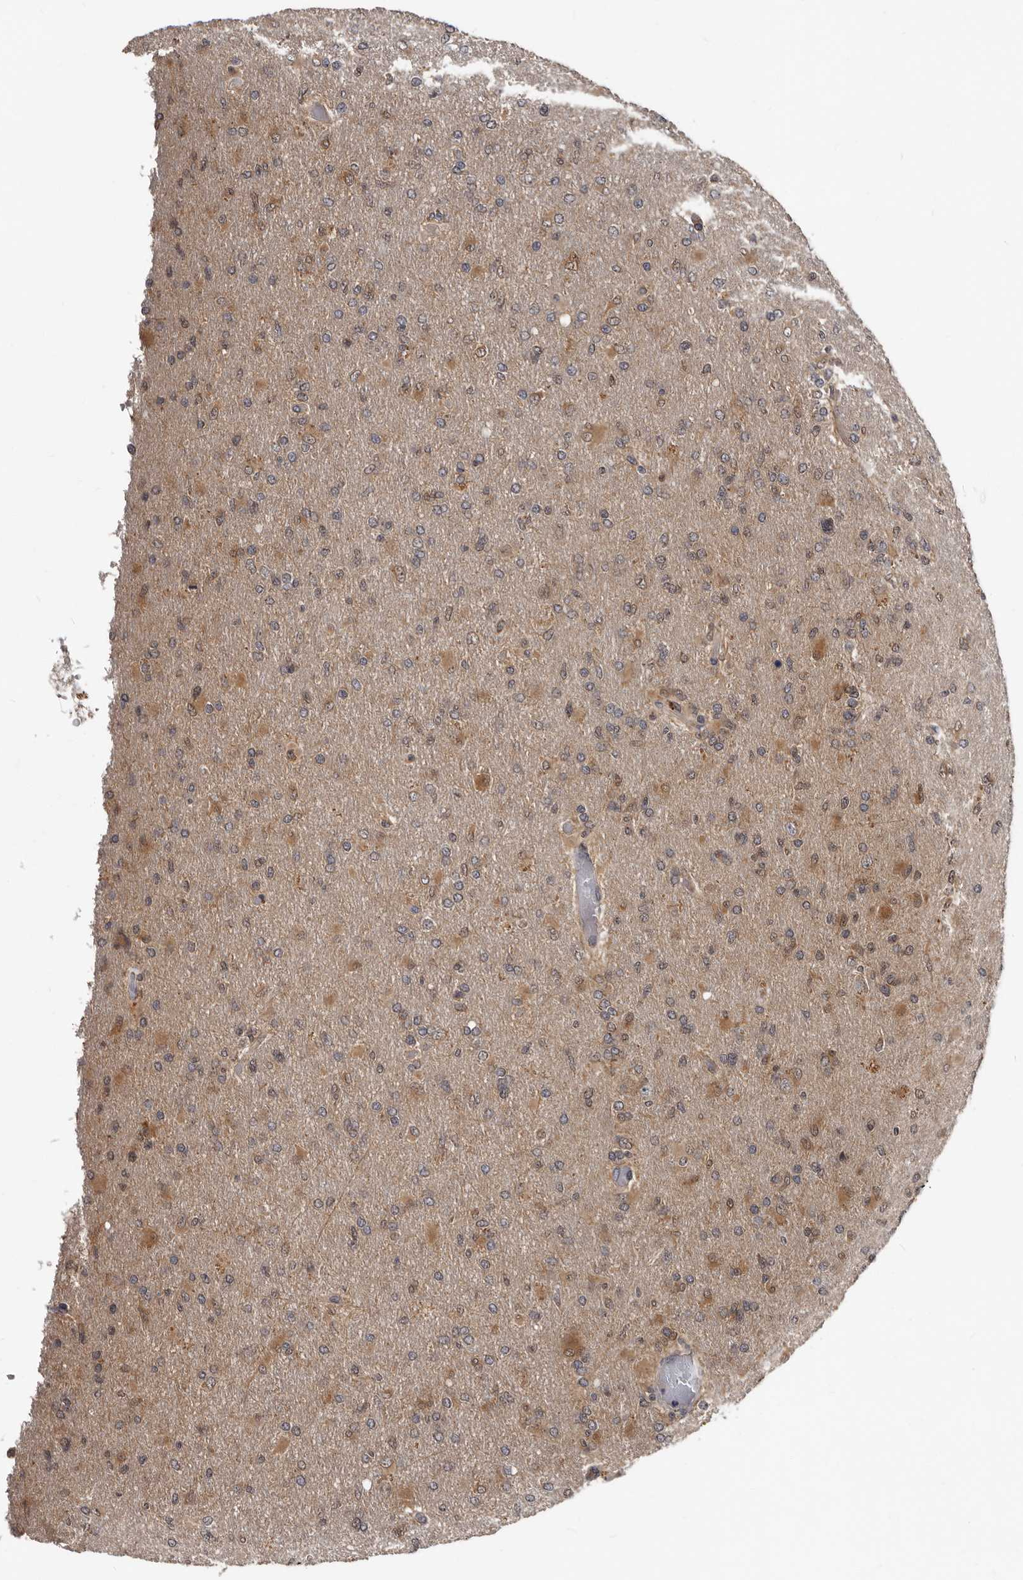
{"staining": {"intensity": "weak", "quantity": ">75%", "location": "cytoplasmic/membranous"}, "tissue": "glioma", "cell_type": "Tumor cells", "image_type": "cancer", "snomed": [{"axis": "morphology", "description": "Glioma, malignant, High grade"}, {"axis": "topography", "description": "Cerebral cortex"}], "caption": "There is low levels of weak cytoplasmic/membranous expression in tumor cells of glioma, as demonstrated by immunohistochemical staining (brown color).", "gene": "PMVK", "patient": {"sex": "female", "age": 36}}